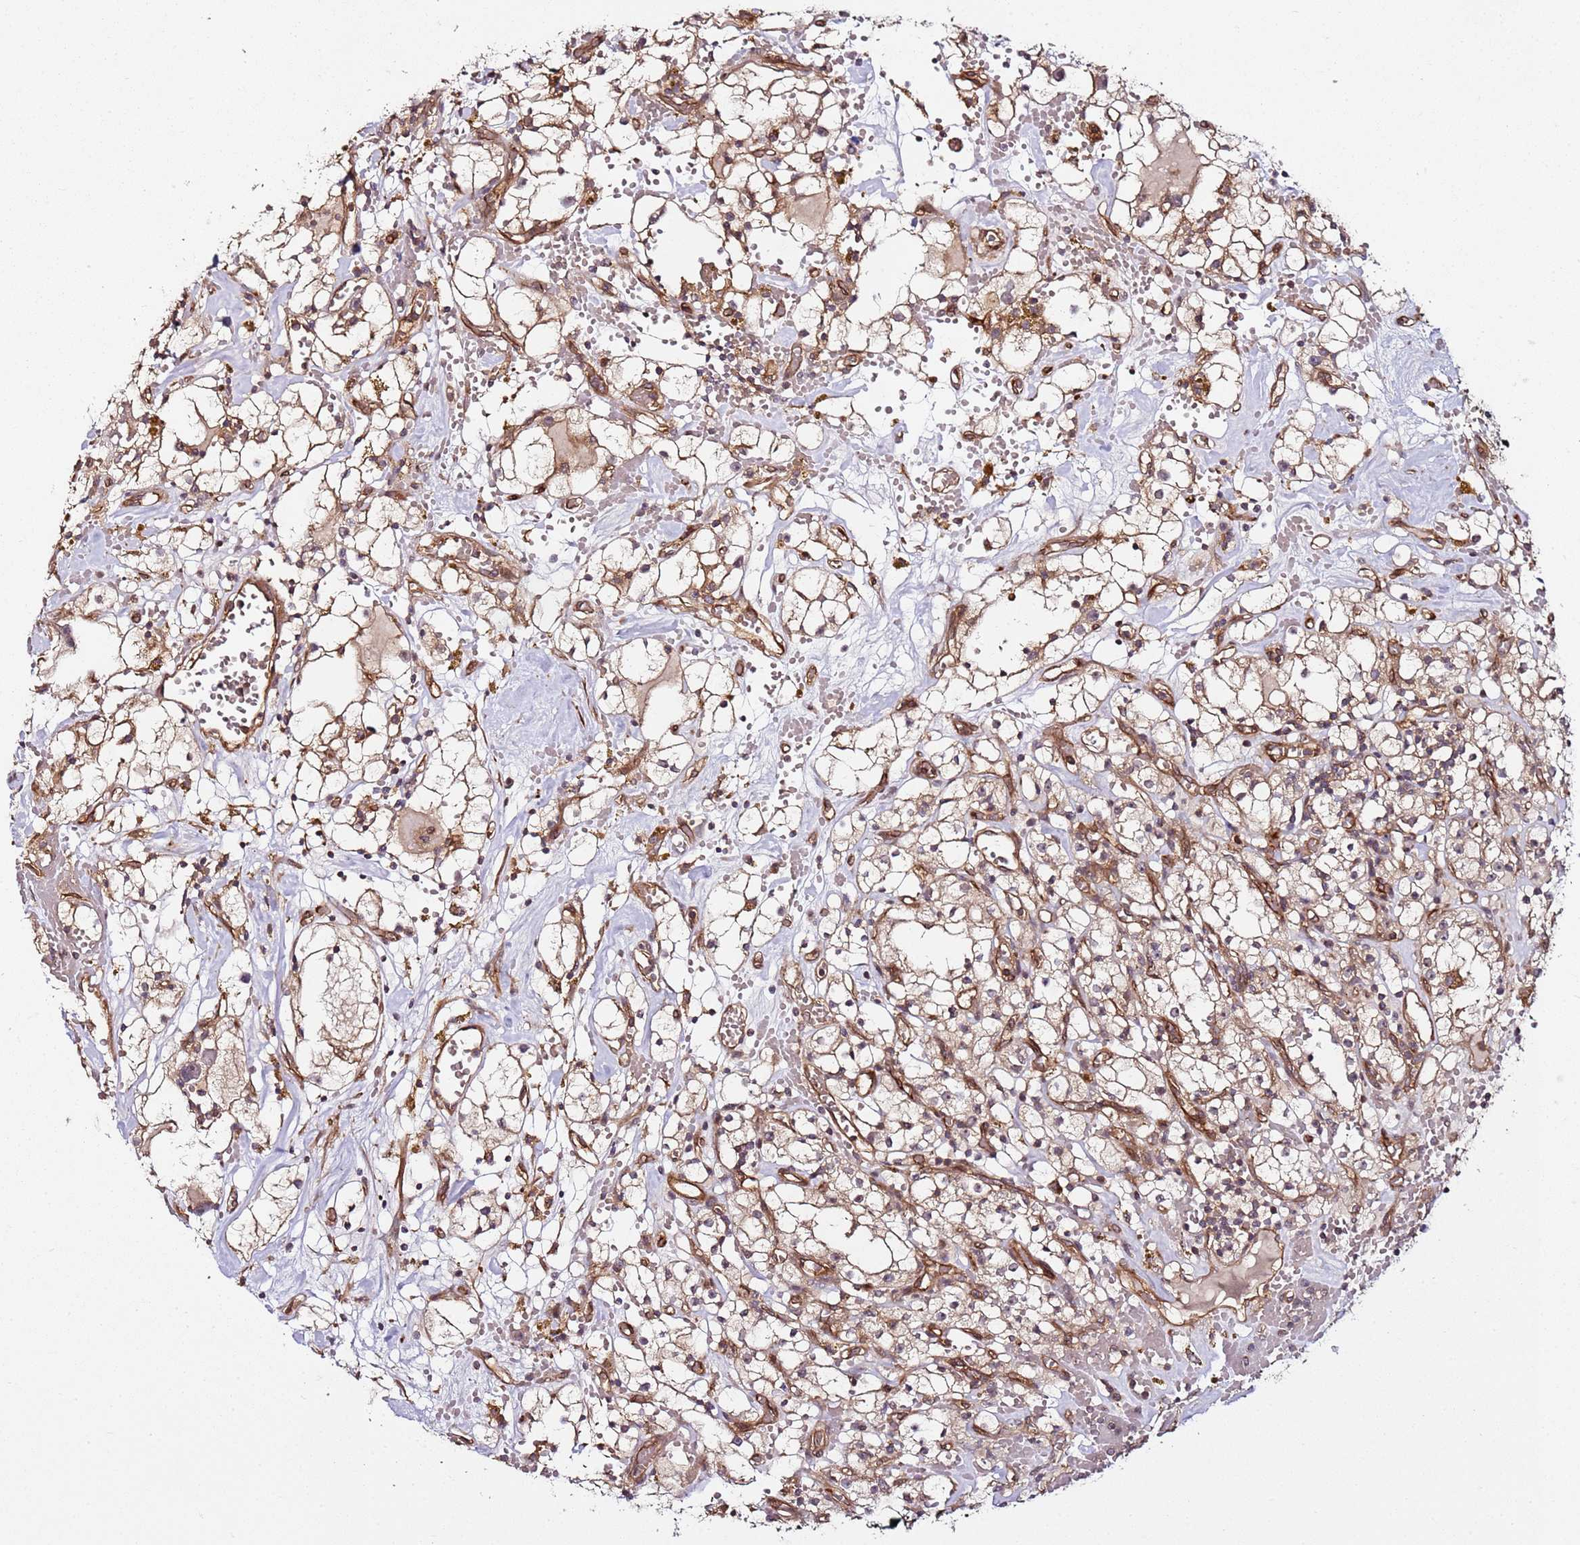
{"staining": {"intensity": "weak", "quantity": ">75%", "location": "cytoplasmic/membranous,nuclear"}, "tissue": "renal cancer", "cell_type": "Tumor cells", "image_type": "cancer", "snomed": [{"axis": "morphology", "description": "Adenocarcinoma, NOS"}, {"axis": "topography", "description": "Kidney"}], "caption": "A histopathology image of adenocarcinoma (renal) stained for a protein demonstrates weak cytoplasmic/membranous and nuclear brown staining in tumor cells. The protein of interest is stained brown, and the nuclei are stained in blue (DAB (3,3'-diaminobenzidine) IHC with brightfield microscopy, high magnification).", "gene": "CCNYL1", "patient": {"sex": "male", "age": 56}}